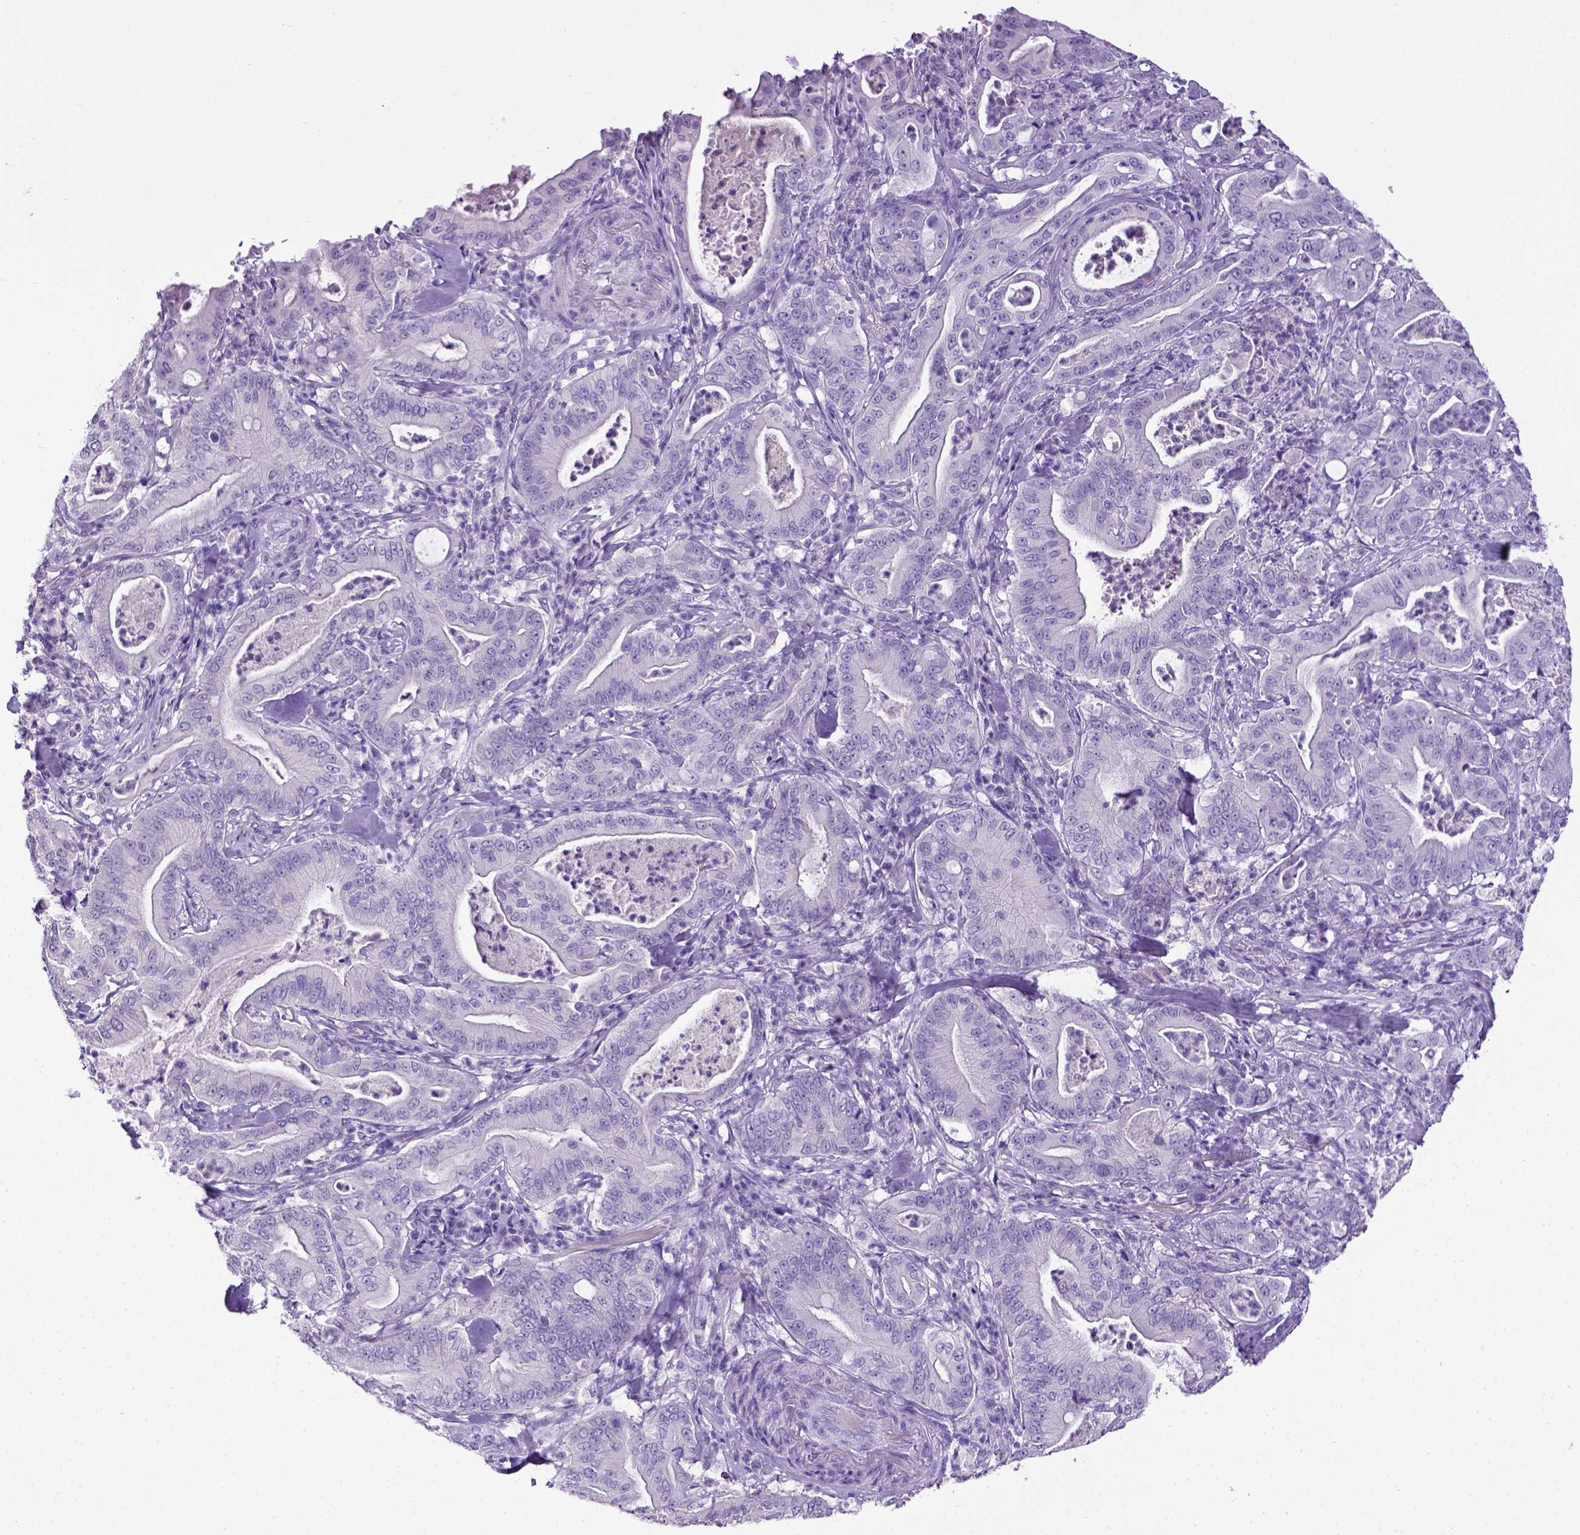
{"staining": {"intensity": "negative", "quantity": "none", "location": "none"}, "tissue": "pancreatic cancer", "cell_type": "Tumor cells", "image_type": "cancer", "snomed": [{"axis": "morphology", "description": "Adenocarcinoma, NOS"}, {"axis": "topography", "description": "Pancreas"}], "caption": "Immunohistochemistry (IHC) image of pancreatic adenocarcinoma stained for a protein (brown), which displays no expression in tumor cells.", "gene": "ESR1", "patient": {"sex": "male", "age": 71}}